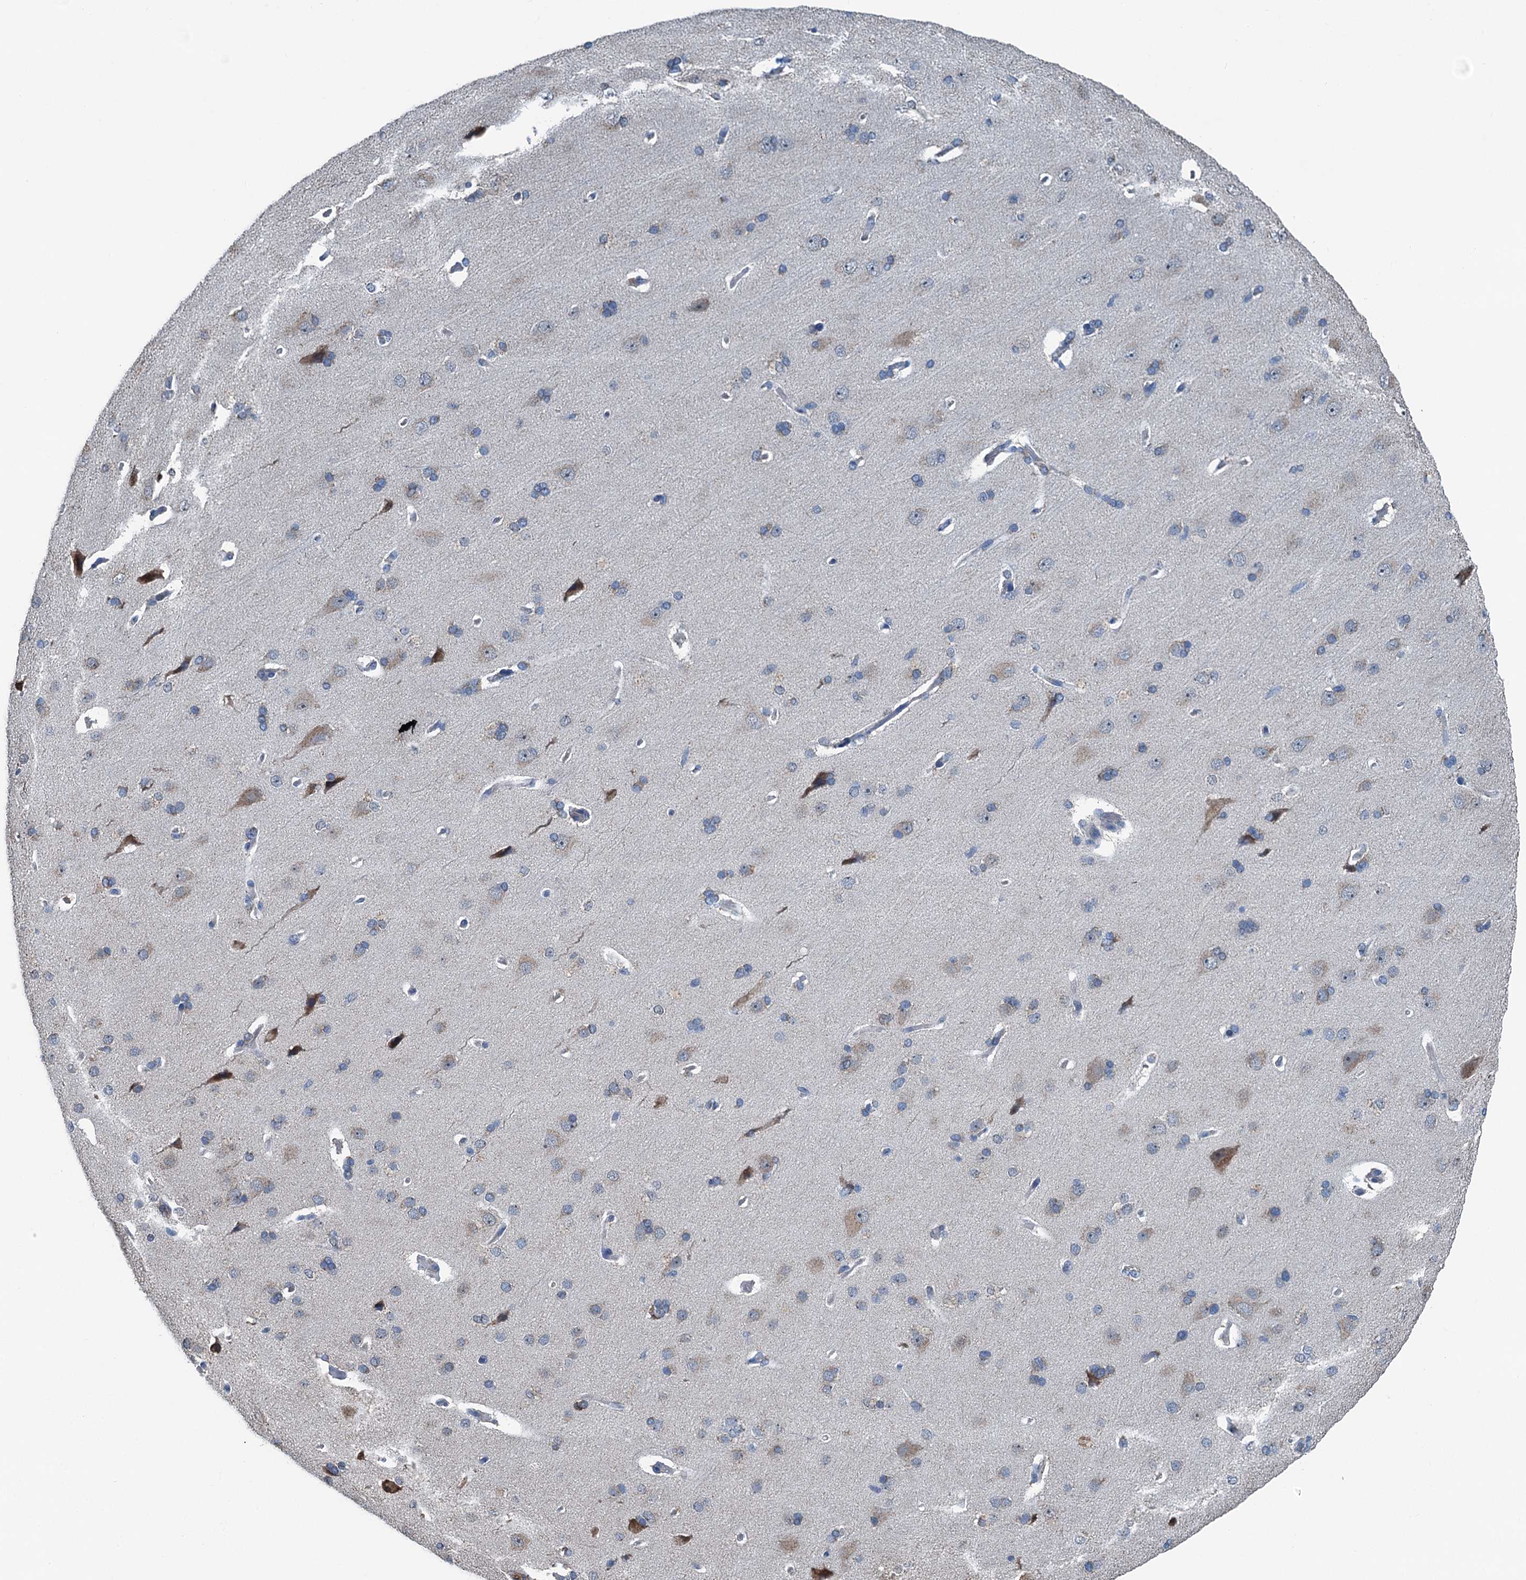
{"staining": {"intensity": "negative", "quantity": "none", "location": "none"}, "tissue": "cerebral cortex", "cell_type": "Endothelial cells", "image_type": "normal", "snomed": [{"axis": "morphology", "description": "Normal tissue, NOS"}, {"axis": "topography", "description": "Cerebral cortex"}], "caption": "Cerebral cortex stained for a protein using IHC reveals no positivity endothelial cells.", "gene": "TRPT1", "patient": {"sex": "male", "age": 62}}